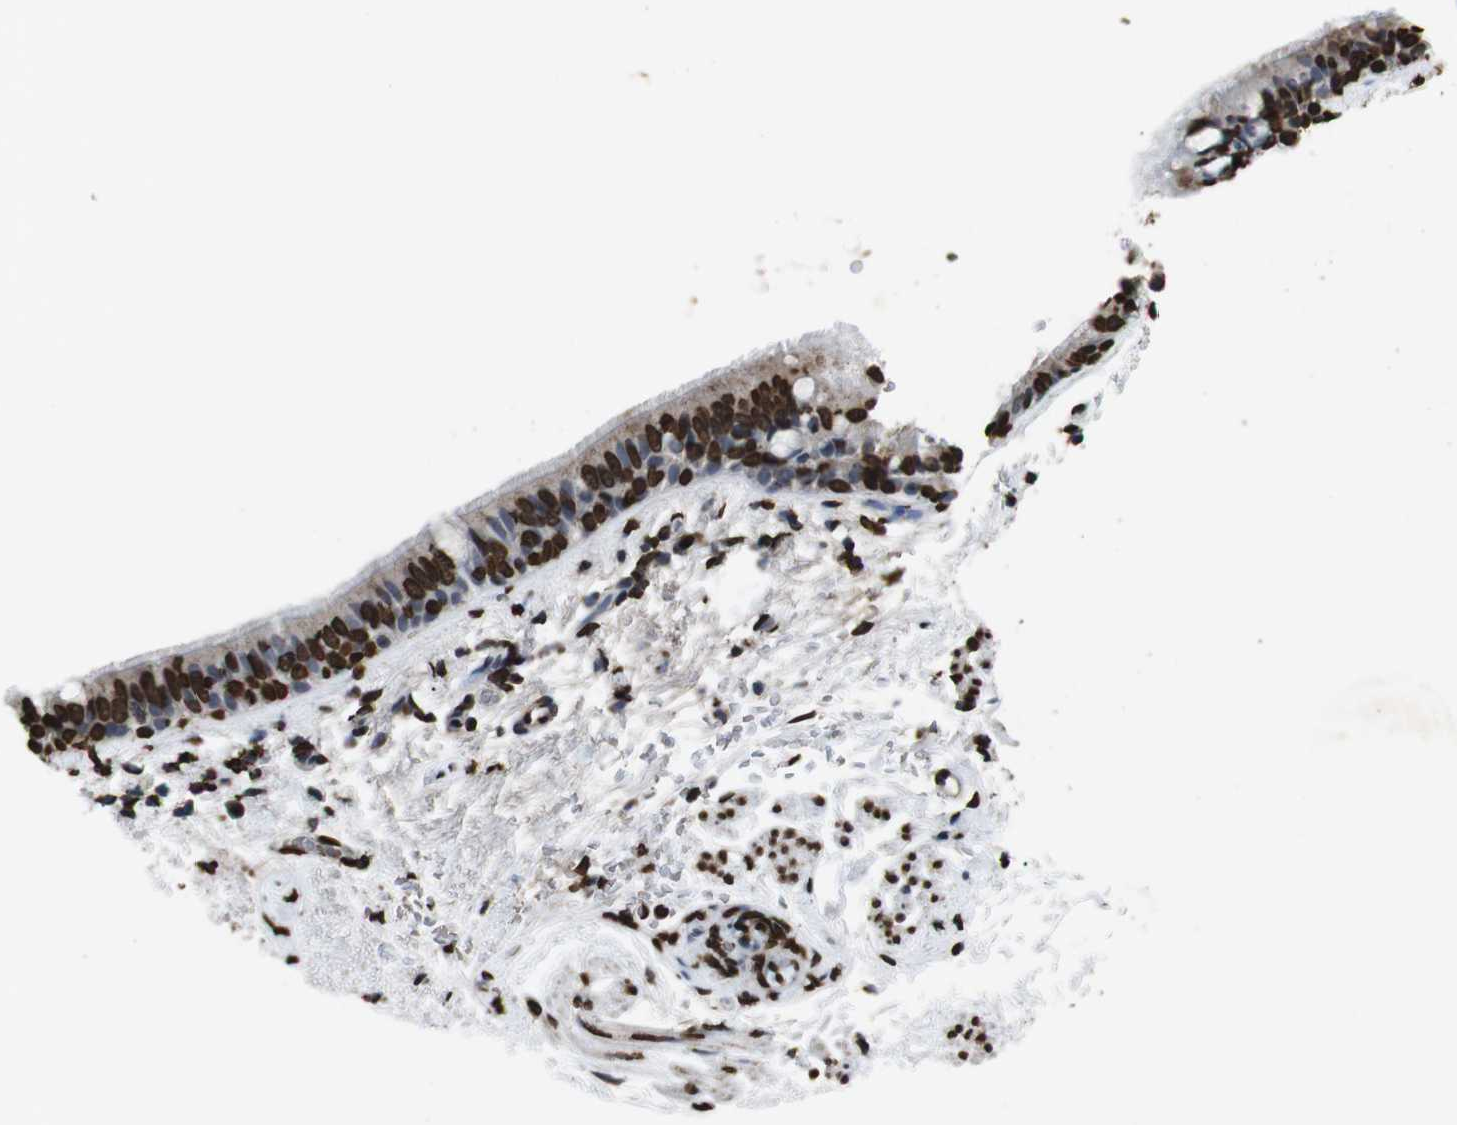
{"staining": {"intensity": "strong", "quantity": "25%-75%", "location": "nuclear"}, "tissue": "bronchus", "cell_type": "Respiratory epithelial cells", "image_type": "normal", "snomed": [{"axis": "morphology", "description": "Normal tissue, NOS"}, {"axis": "morphology", "description": "Malignant melanoma, Metastatic site"}, {"axis": "topography", "description": "Bronchus"}, {"axis": "topography", "description": "Lung"}], "caption": "Protein expression analysis of unremarkable bronchus displays strong nuclear staining in approximately 25%-75% of respiratory epithelial cells. (IHC, brightfield microscopy, high magnification).", "gene": "MDM2", "patient": {"sex": "male", "age": 64}}